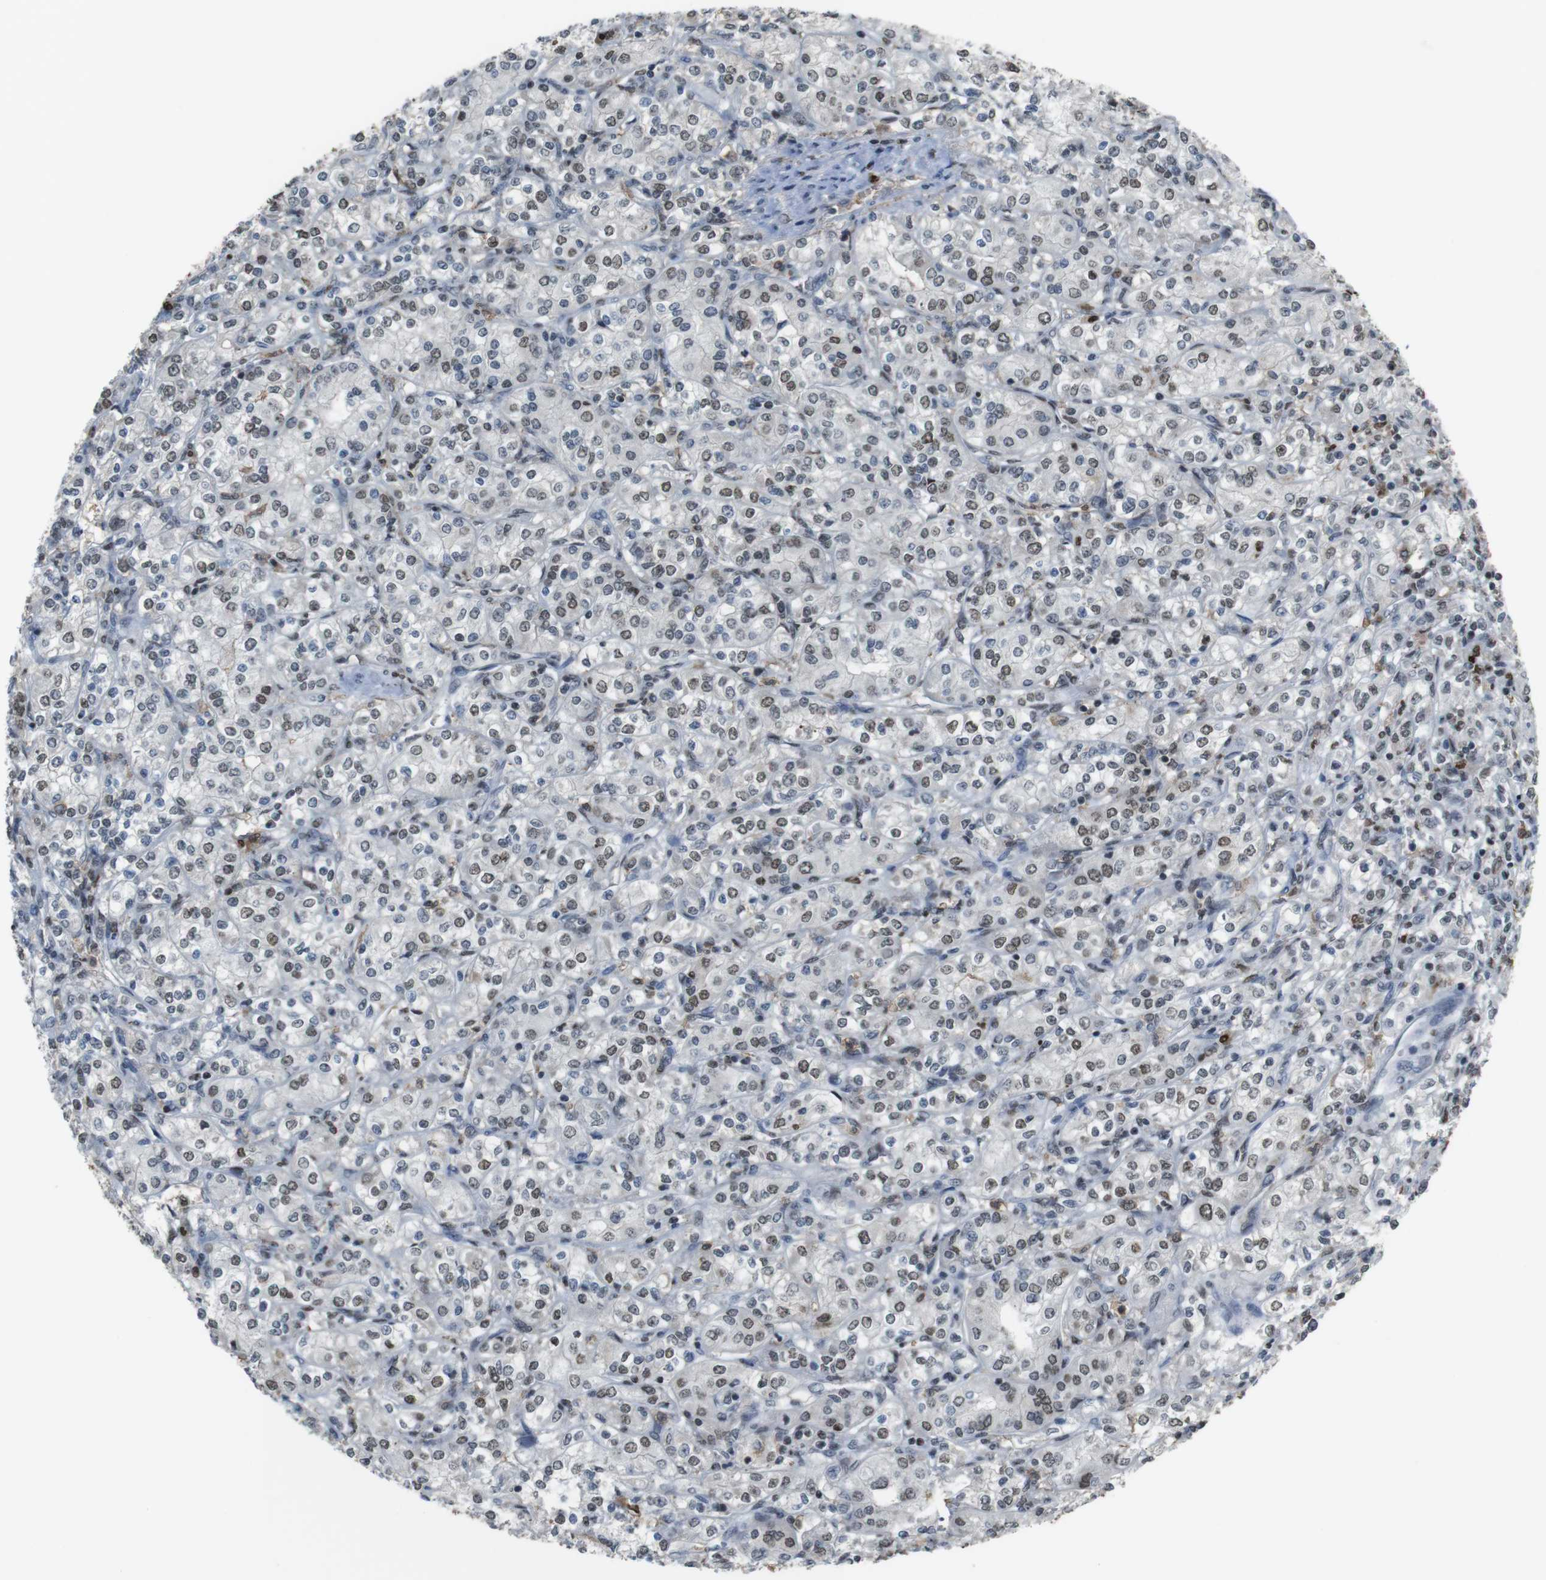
{"staining": {"intensity": "weak", "quantity": ">75%", "location": "nuclear"}, "tissue": "renal cancer", "cell_type": "Tumor cells", "image_type": "cancer", "snomed": [{"axis": "morphology", "description": "Adenocarcinoma, NOS"}, {"axis": "topography", "description": "Kidney"}], "caption": "Renal cancer (adenocarcinoma) stained with a protein marker shows weak staining in tumor cells.", "gene": "SUB1", "patient": {"sex": "male", "age": 77}}